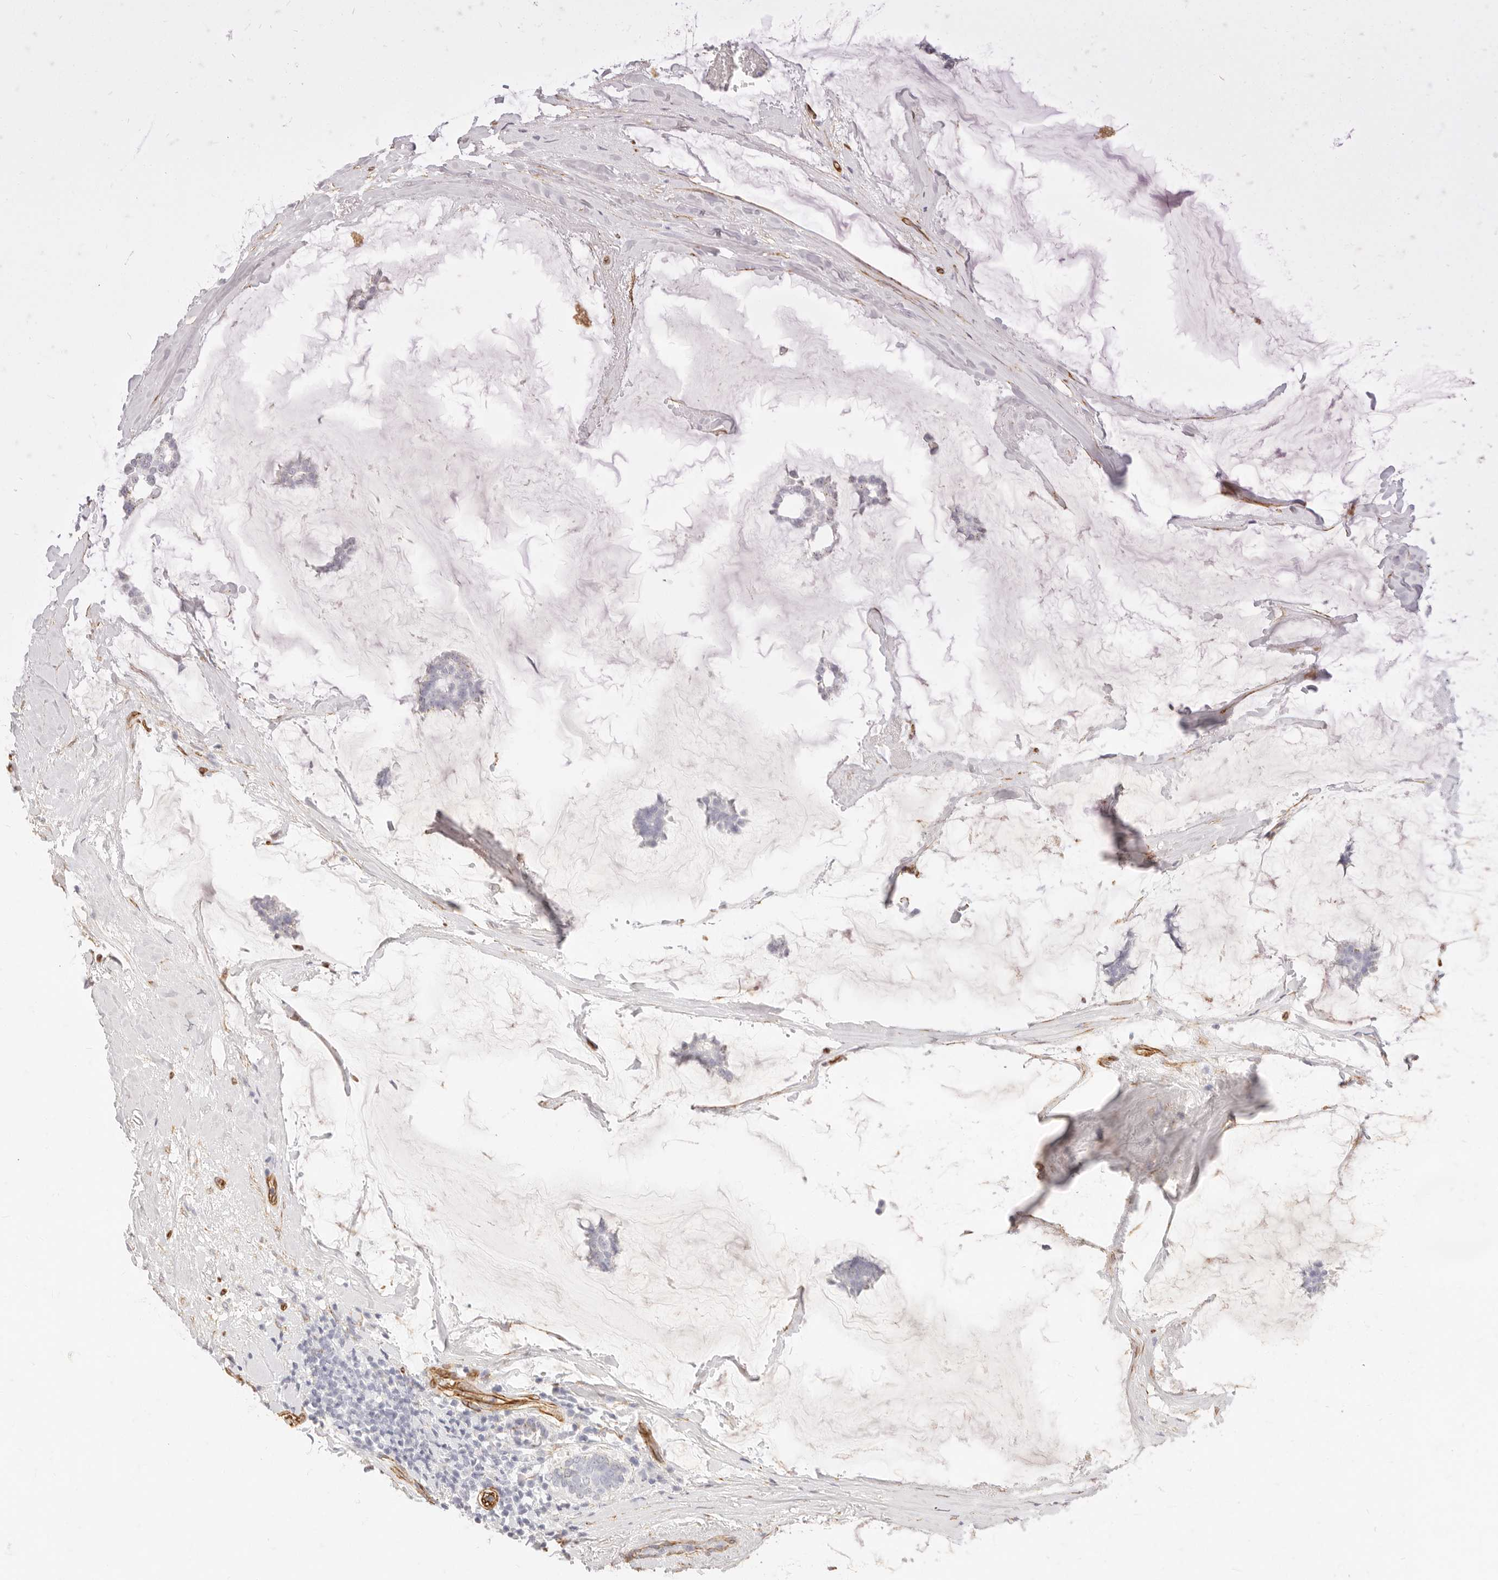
{"staining": {"intensity": "negative", "quantity": "none", "location": "none"}, "tissue": "breast cancer", "cell_type": "Tumor cells", "image_type": "cancer", "snomed": [{"axis": "morphology", "description": "Duct carcinoma"}, {"axis": "topography", "description": "Breast"}], "caption": "The image displays no staining of tumor cells in intraductal carcinoma (breast). The staining is performed using DAB (3,3'-diaminobenzidine) brown chromogen with nuclei counter-stained in using hematoxylin.", "gene": "NUS1", "patient": {"sex": "female", "age": 93}}